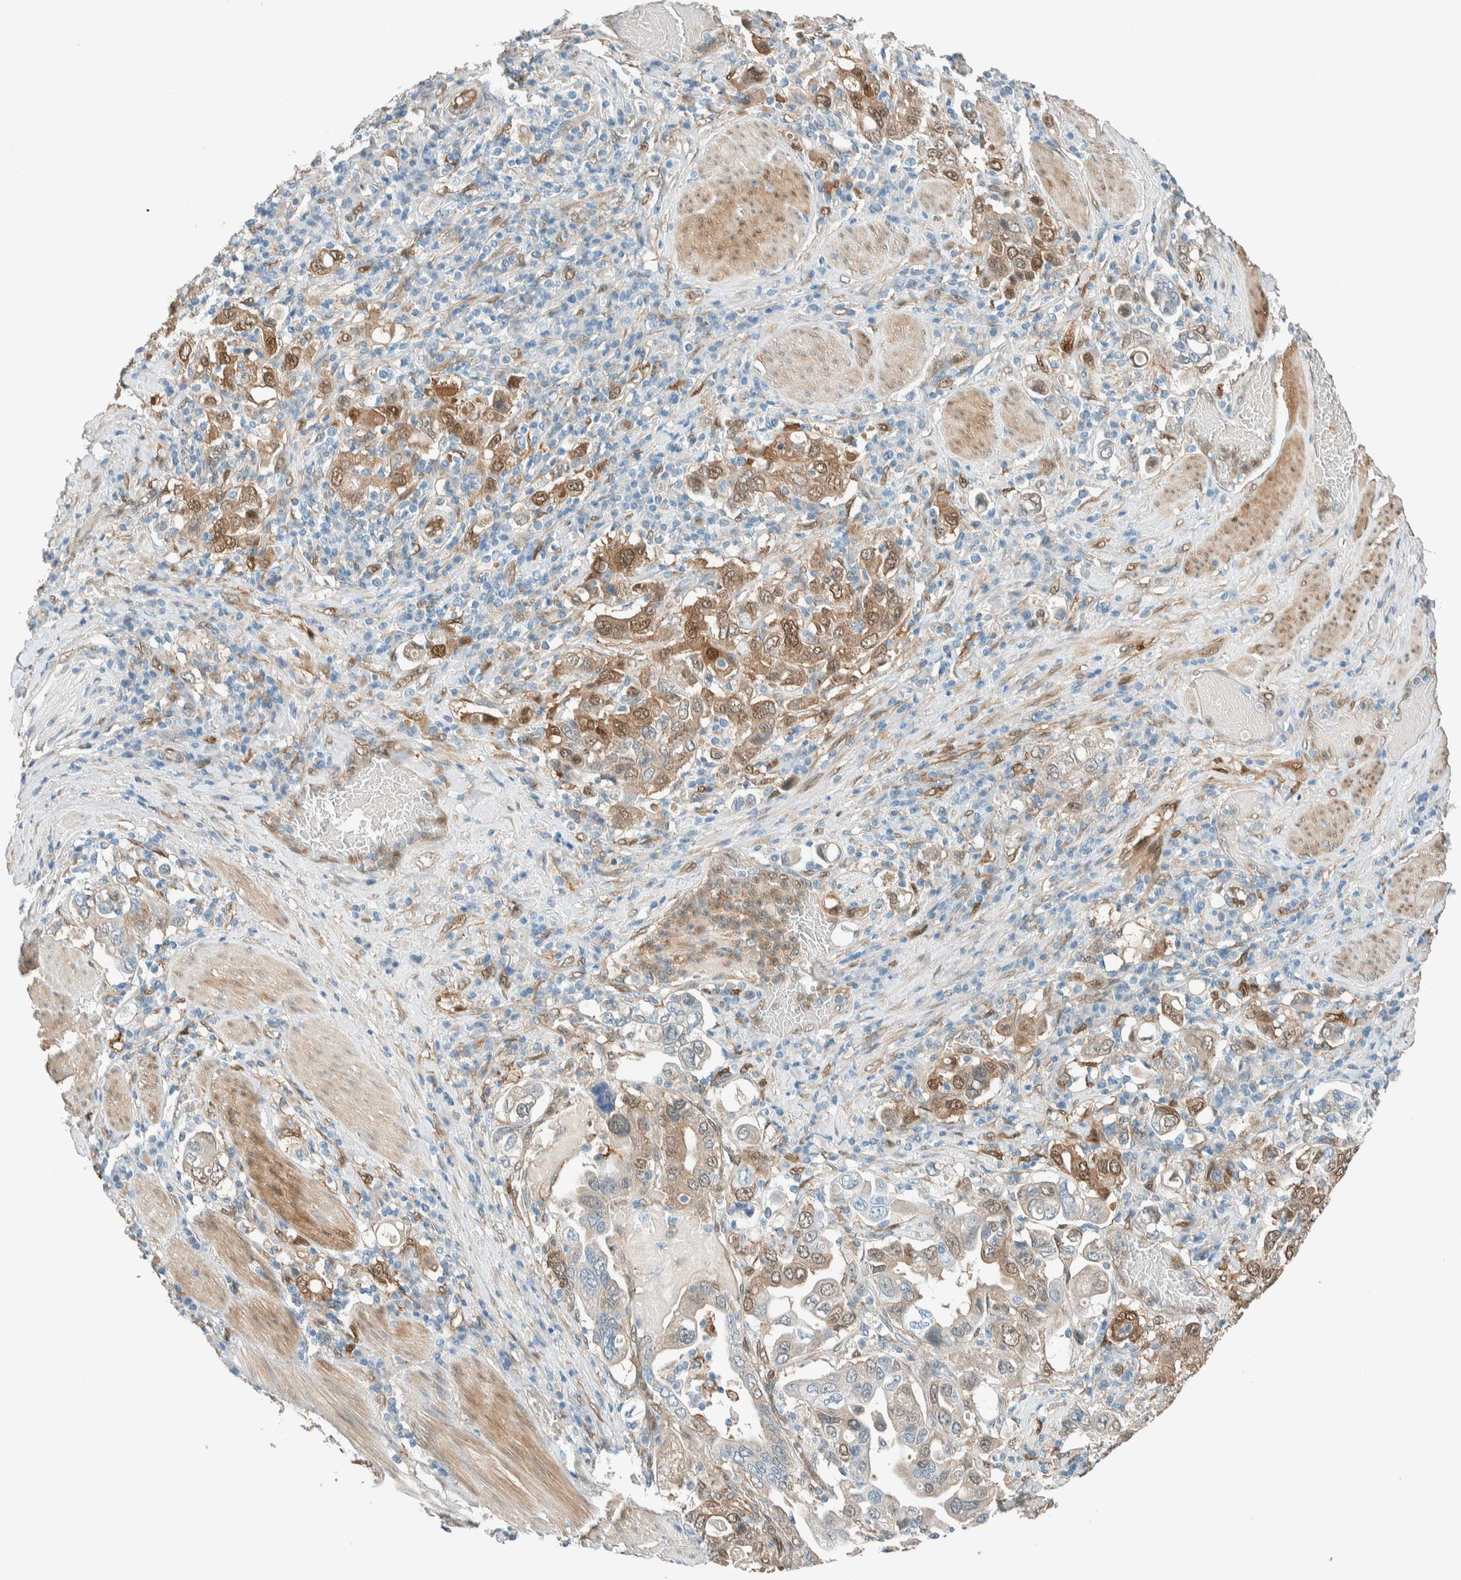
{"staining": {"intensity": "moderate", "quantity": ">75%", "location": "cytoplasmic/membranous,nuclear"}, "tissue": "stomach cancer", "cell_type": "Tumor cells", "image_type": "cancer", "snomed": [{"axis": "morphology", "description": "Adenocarcinoma, NOS"}, {"axis": "topography", "description": "Stomach, upper"}], "caption": "Approximately >75% of tumor cells in human stomach cancer (adenocarcinoma) display moderate cytoplasmic/membranous and nuclear protein staining as visualized by brown immunohistochemical staining.", "gene": "NXN", "patient": {"sex": "male", "age": 62}}